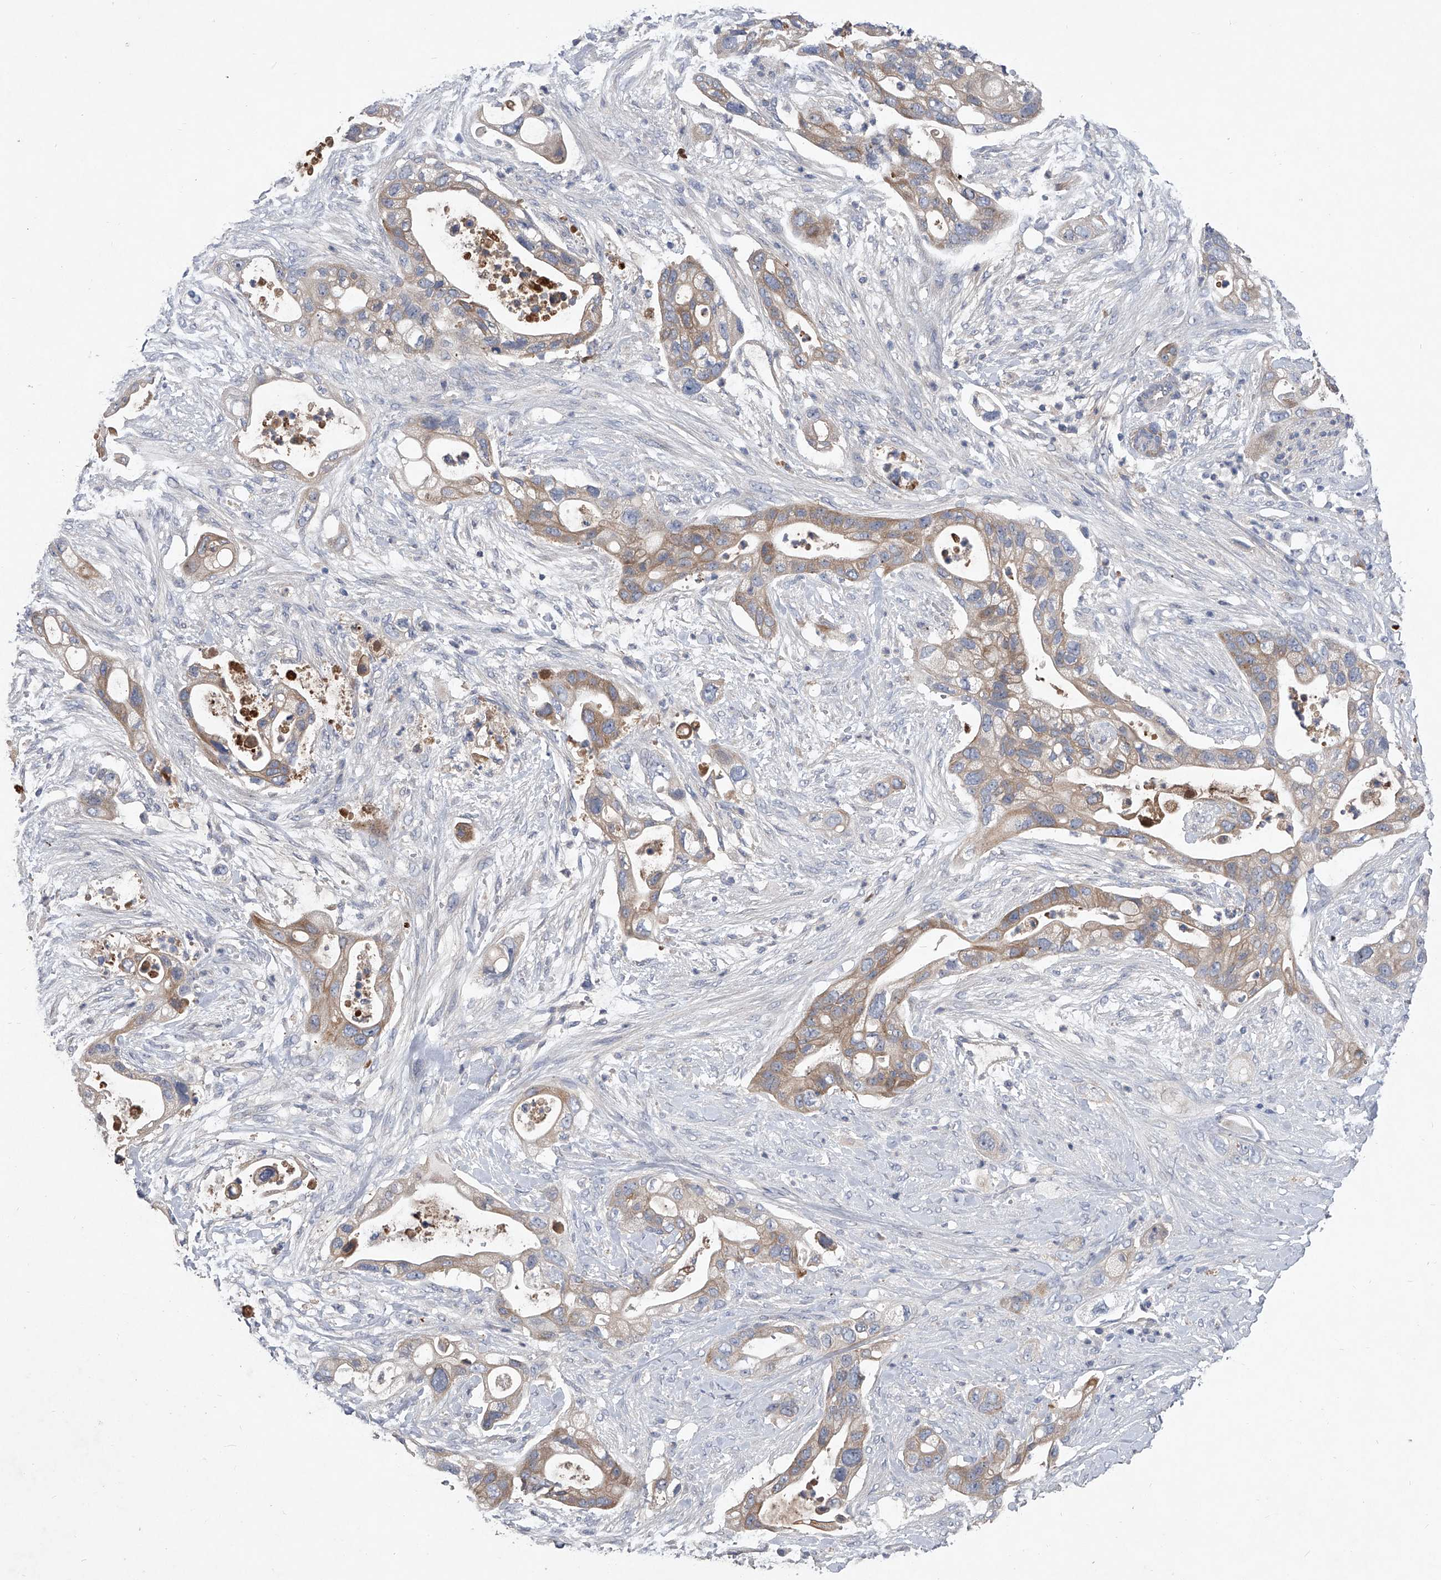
{"staining": {"intensity": "weak", "quantity": ">75%", "location": "cytoplasmic/membranous"}, "tissue": "pancreatic cancer", "cell_type": "Tumor cells", "image_type": "cancer", "snomed": [{"axis": "morphology", "description": "Adenocarcinoma, NOS"}, {"axis": "topography", "description": "Pancreas"}], "caption": "Human adenocarcinoma (pancreatic) stained with a brown dye reveals weak cytoplasmic/membranous positive staining in approximately >75% of tumor cells.", "gene": "C5", "patient": {"sex": "male", "age": 53}}